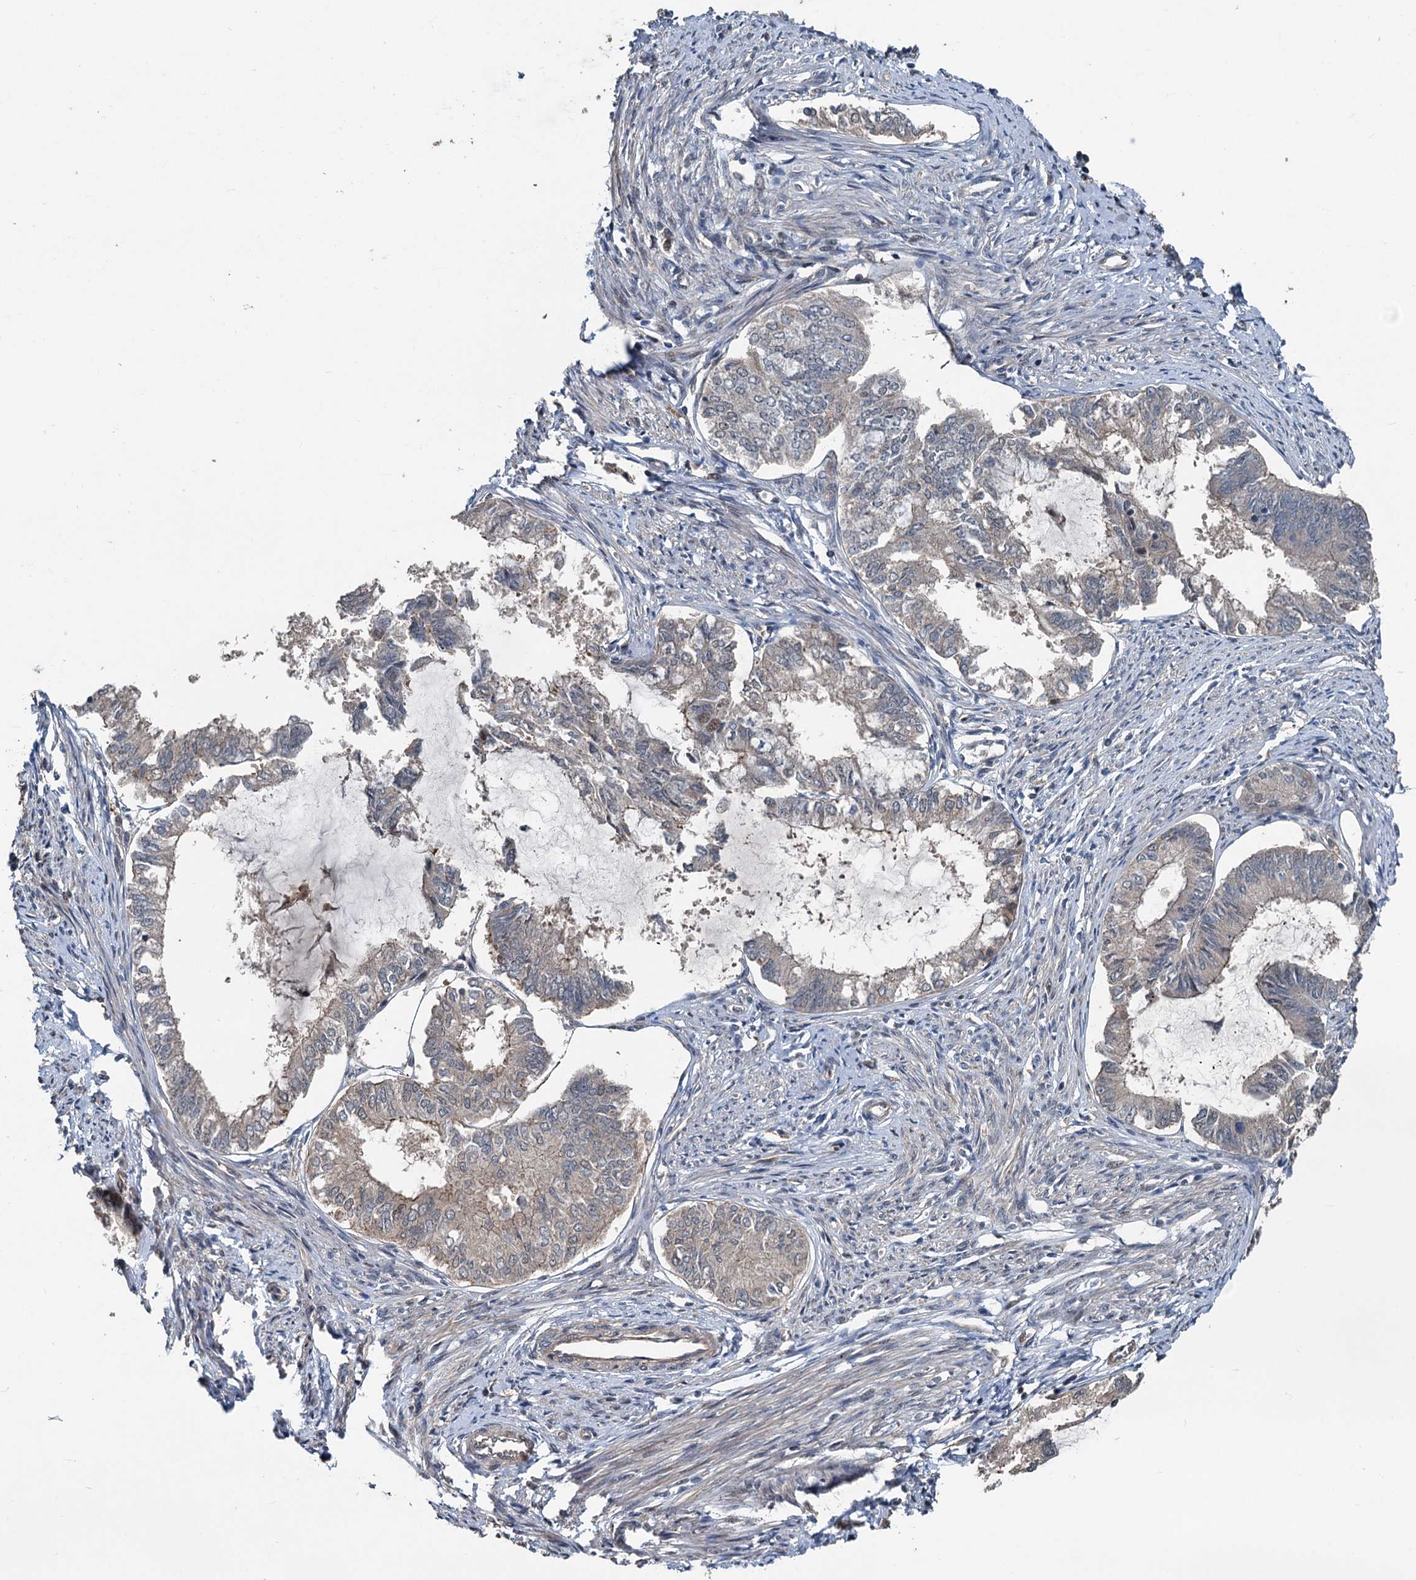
{"staining": {"intensity": "negative", "quantity": "none", "location": "none"}, "tissue": "endometrial cancer", "cell_type": "Tumor cells", "image_type": "cancer", "snomed": [{"axis": "morphology", "description": "Adenocarcinoma, NOS"}, {"axis": "topography", "description": "Endometrium"}], "caption": "DAB immunohistochemical staining of adenocarcinoma (endometrial) shows no significant positivity in tumor cells.", "gene": "TEDC1", "patient": {"sex": "female", "age": 86}}